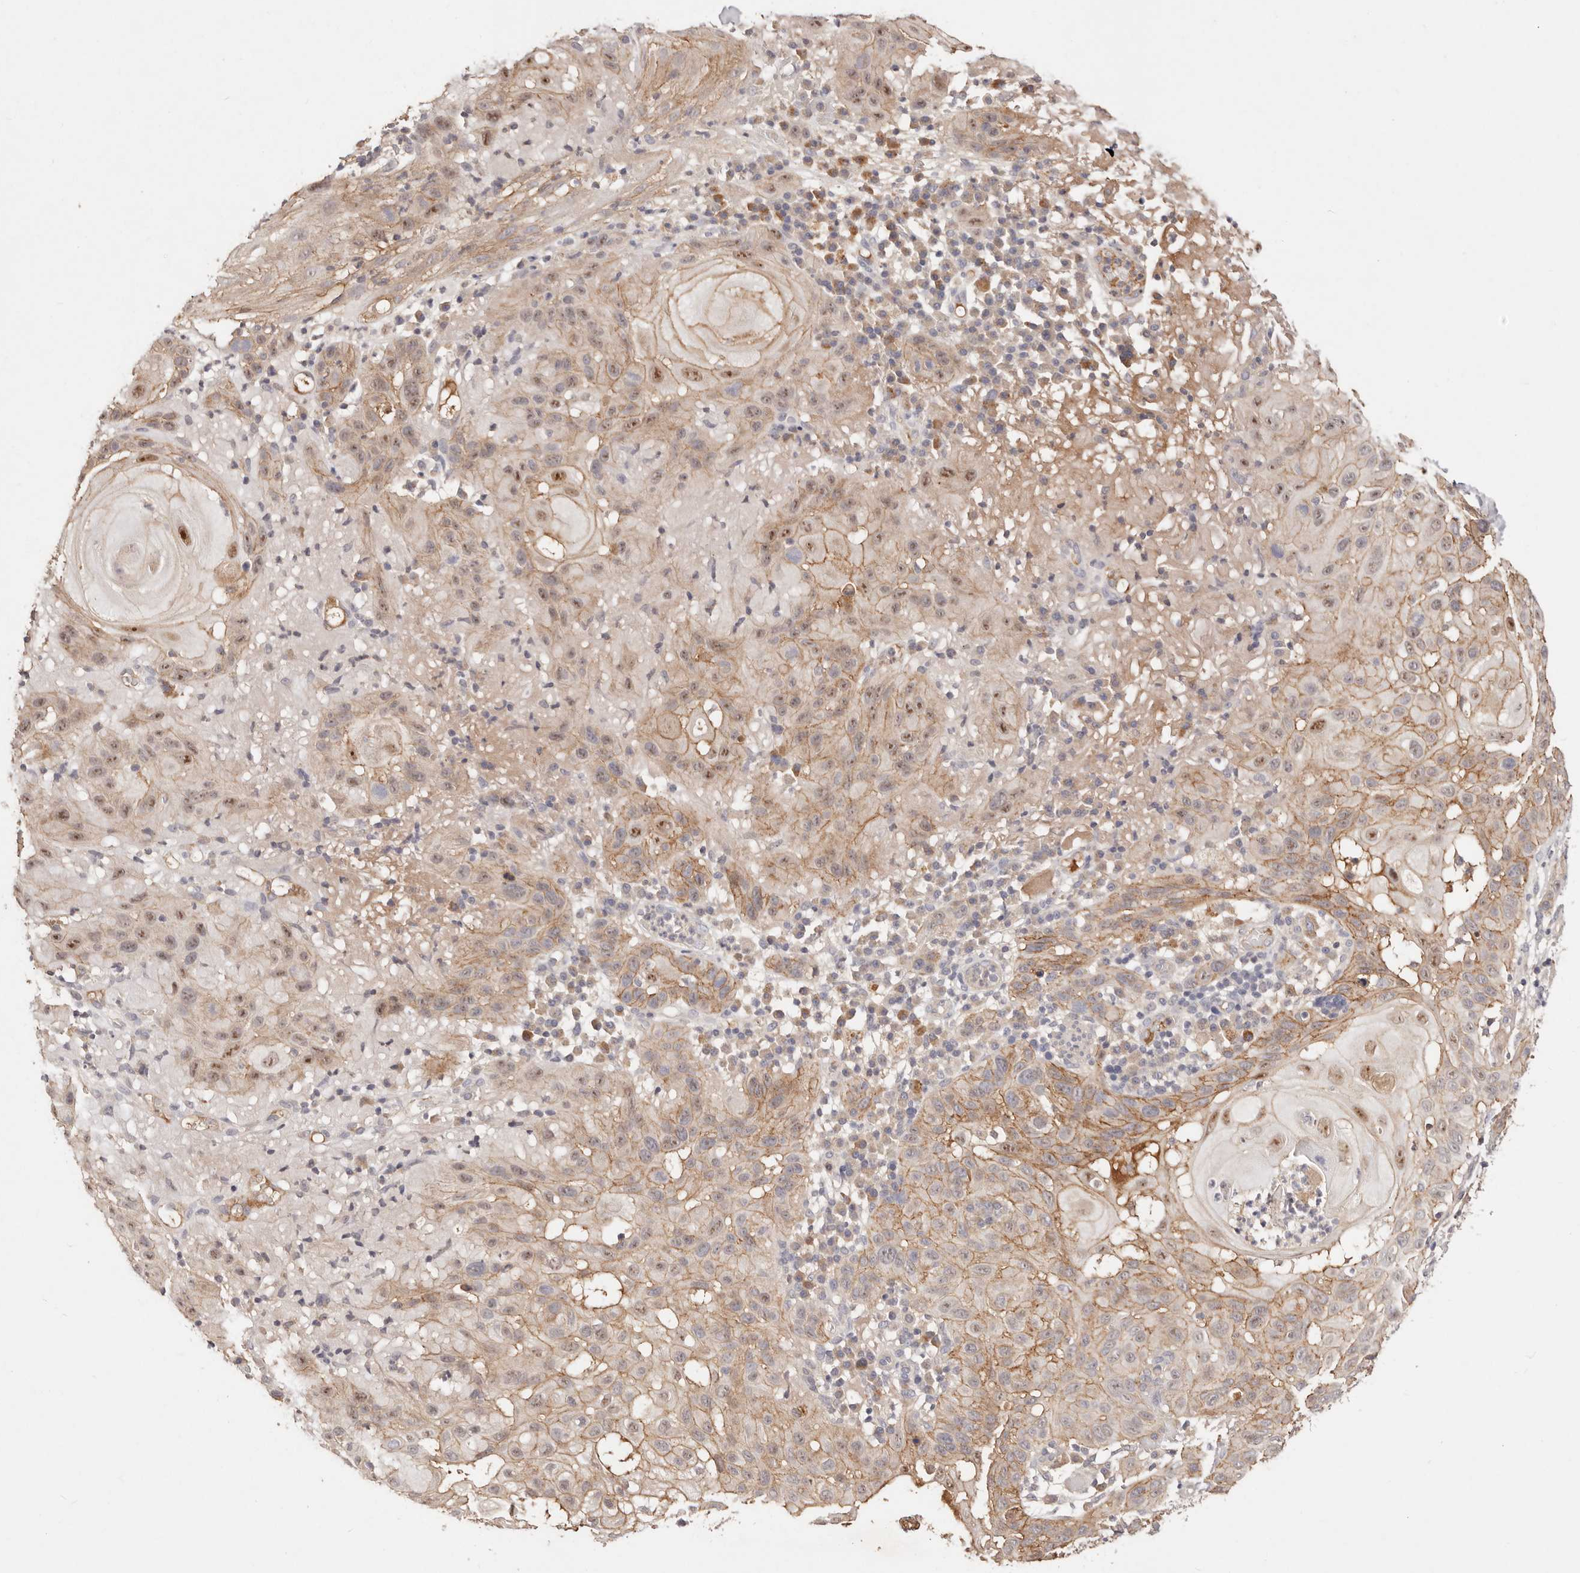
{"staining": {"intensity": "moderate", "quantity": "25%-75%", "location": "cytoplasmic/membranous,nuclear"}, "tissue": "skin cancer", "cell_type": "Tumor cells", "image_type": "cancer", "snomed": [{"axis": "morphology", "description": "Normal tissue, NOS"}, {"axis": "morphology", "description": "Squamous cell carcinoma, NOS"}, {"axis": "topography", "description": "Skin"}], "caption": "Protein analysis of skin cancer (squamous cell carcinoma) tissue demonstrates moderate cytoplasmic/membranous and nuclear expression in approximately 25%-75% of tumor cells. (Brightfield microscopy of DAB IHC at high magnification).", "gene": "CXADR", "patient": {"sex": "female", "age": 96}}